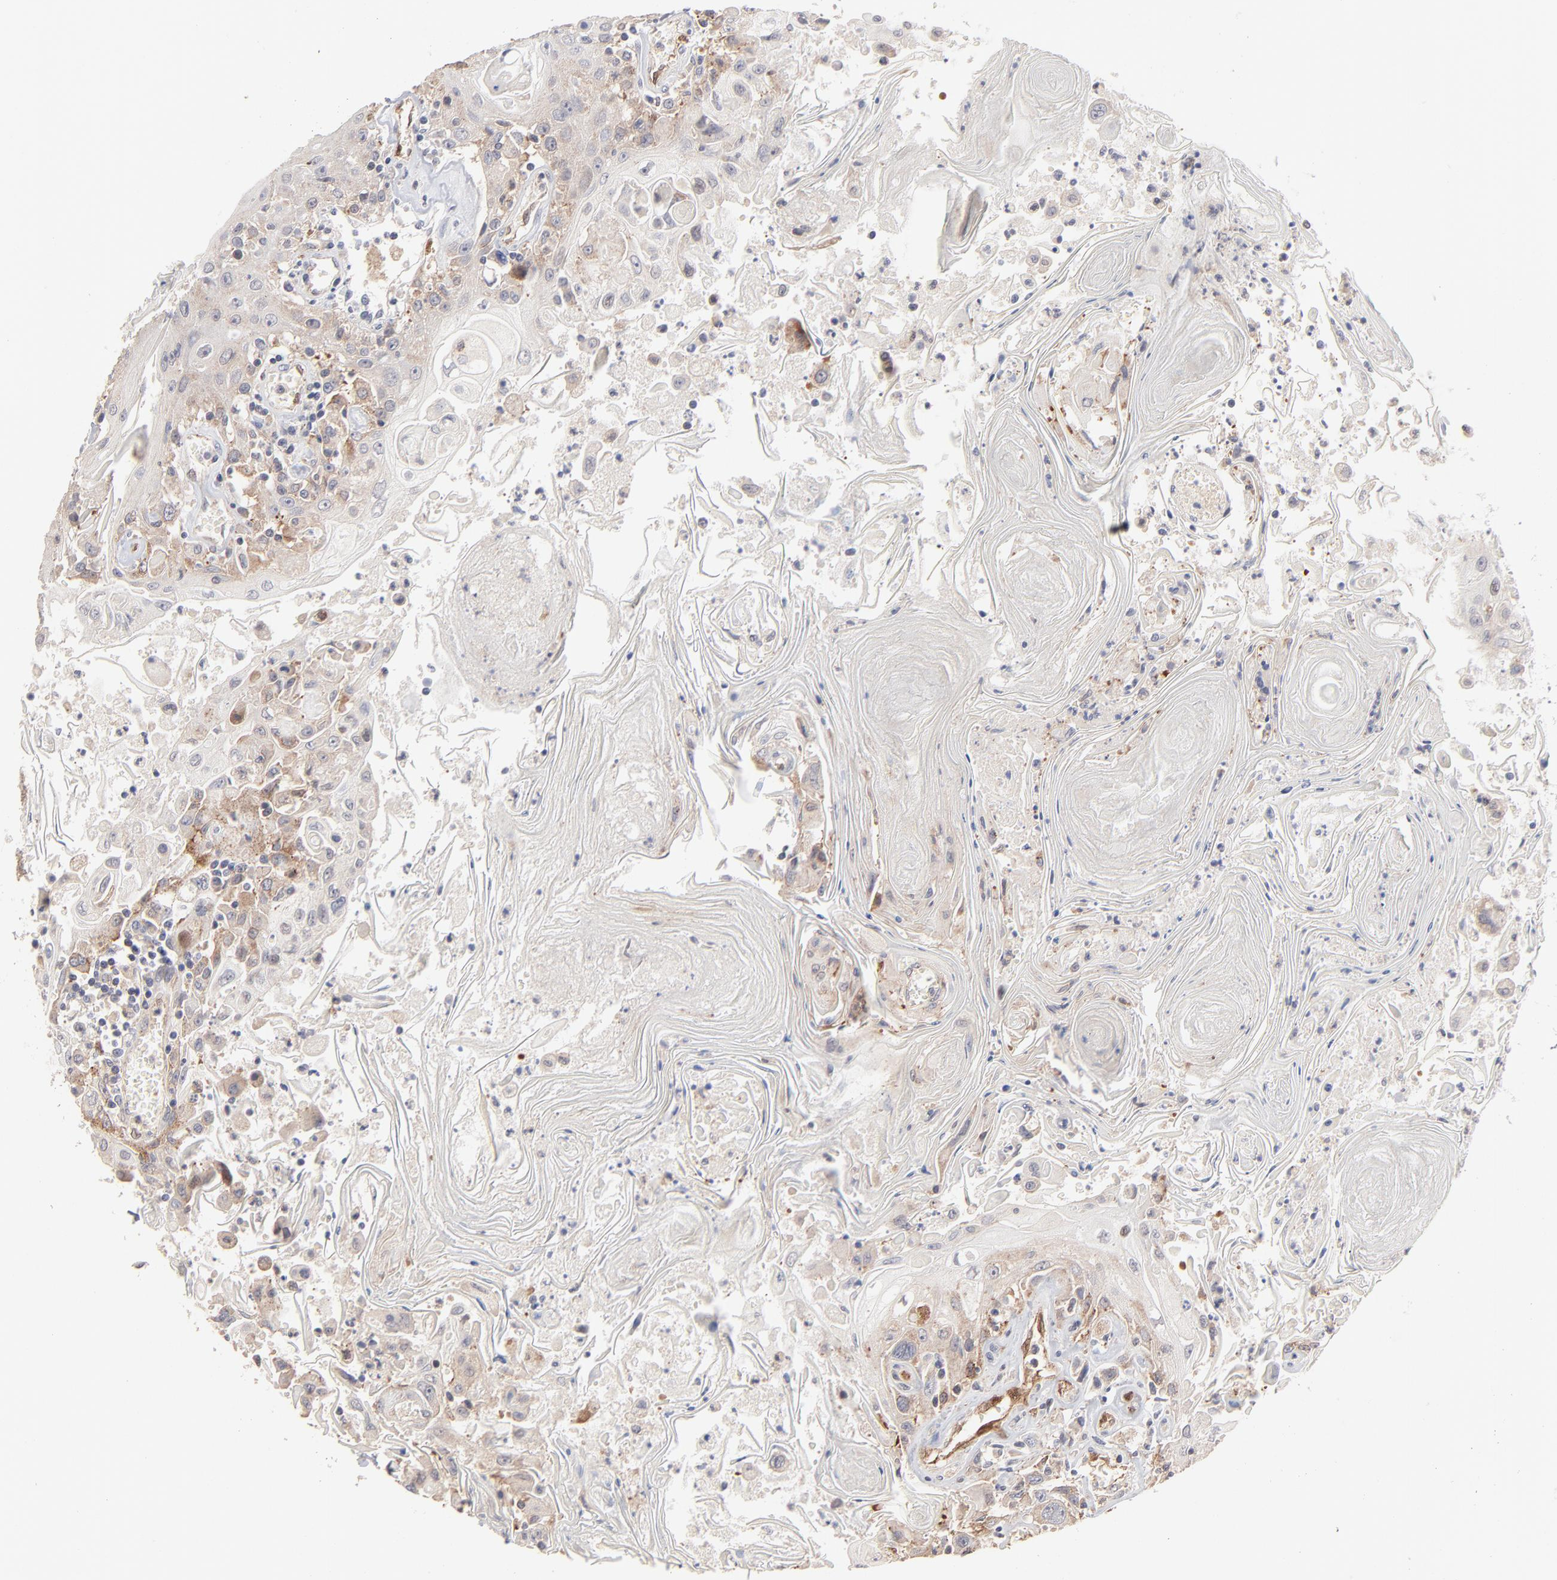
{"staining": {"intensity": "weak", "quantity": ">75%", "location": "cytoplasmic/membranous"}, "tissue": "head and neck cancer", "cell_type": "Tumor cells", "image_type": "cancer", "snomed": [{"axis": "morphology", "description": "Squamous cell carcinoma, NOS"}, {"axis": "topography", "description": "Oral tissue"}, {"axis": "topography", "description": "Head-Neck"}], "caption": "Weak cytoplasmic/membranous protein staining is identified in about >75% of tumor cells in head and neck squamous cell carcinoma.", "gene": "IVNS1ABP", "patient": {"sex": "female", "age": 76}}